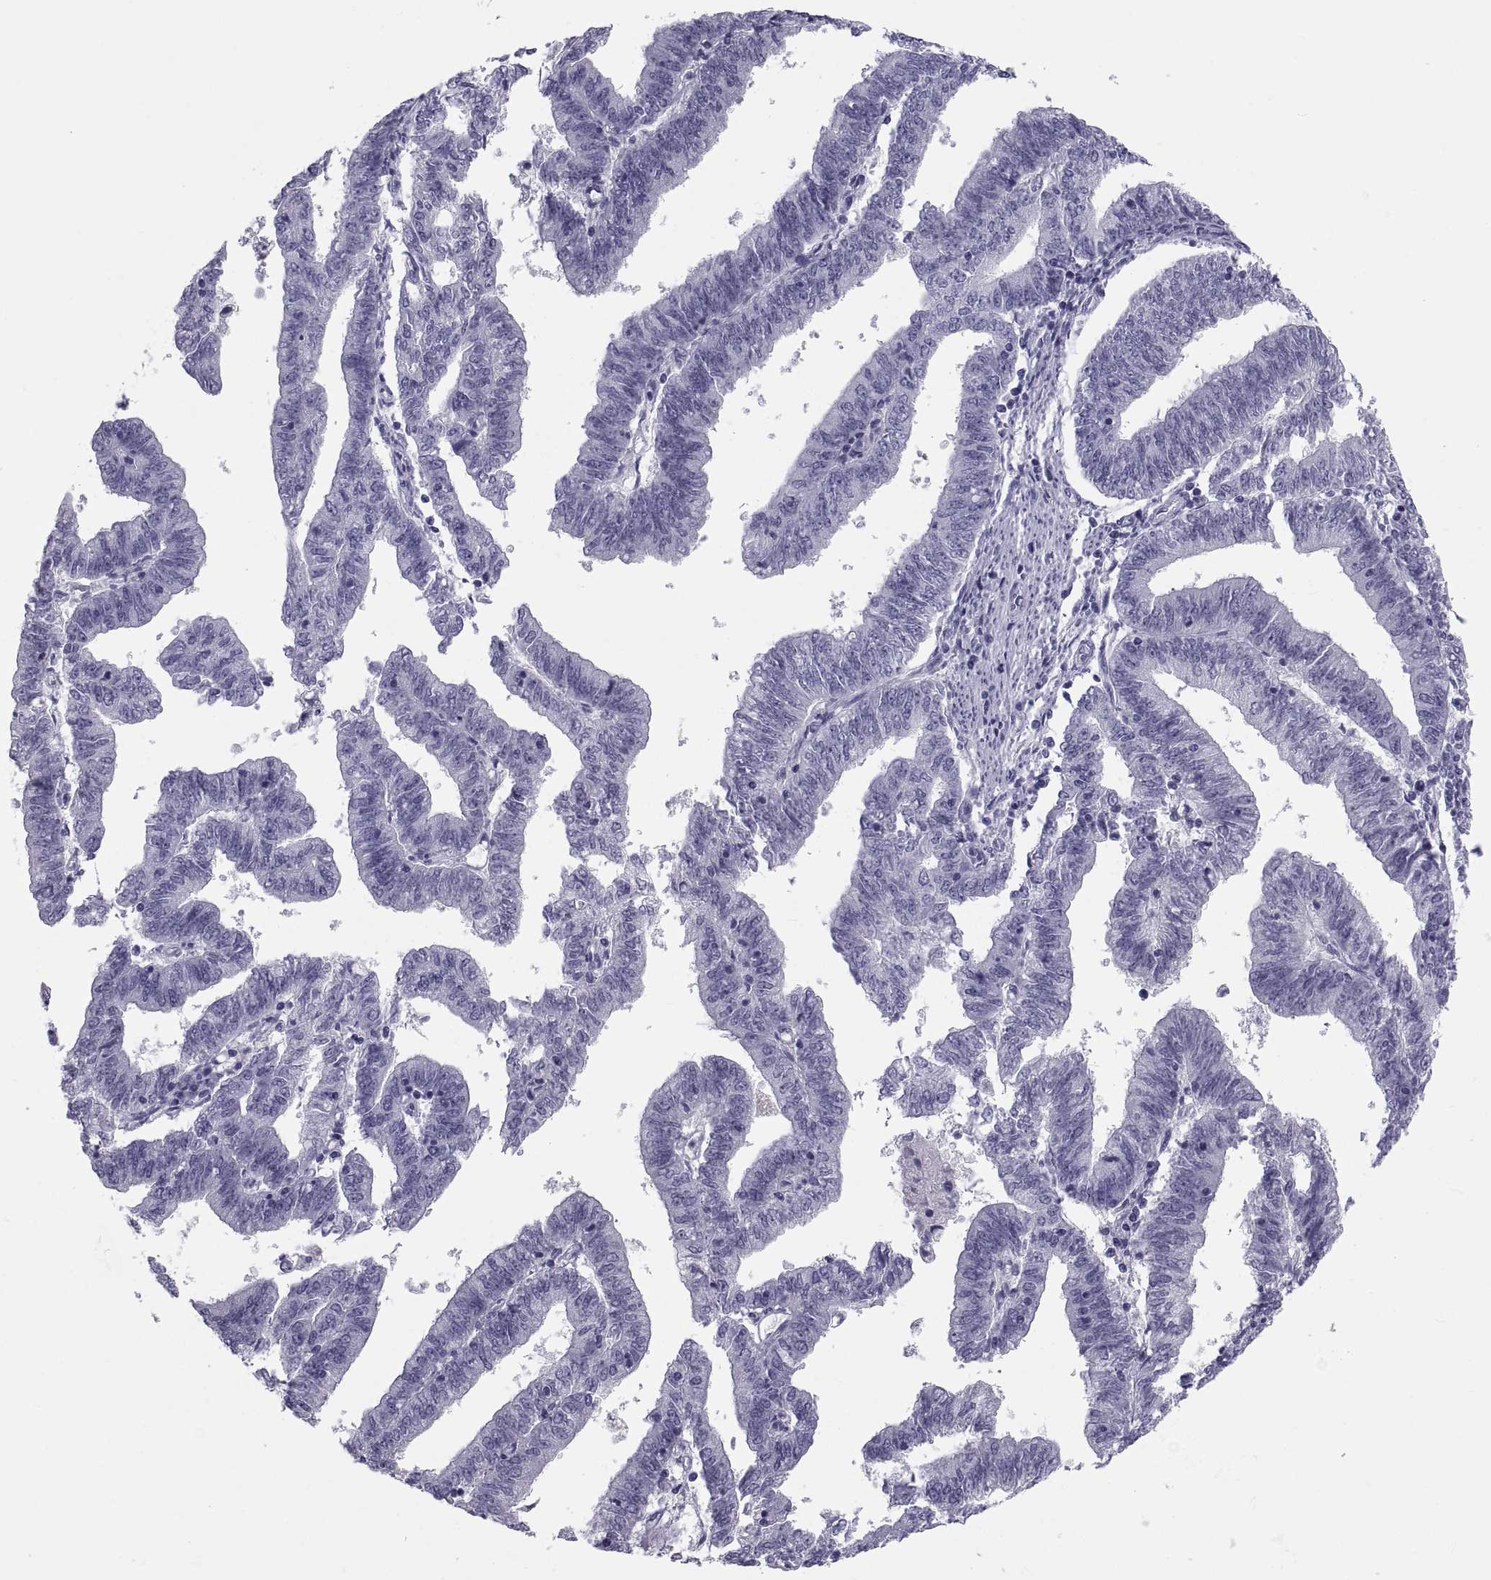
{"staining": {"intensity": "negative", "quantity": "none", "location": "none"}, "tissue": "endometrial cancer", "cell_type": "Tumor cells", "image_type": "cancer", "snomed": [{"axis": "morphology", "description": "Adenocarcinoma, NOS"}, {"axis": "topography", "description": "Endometrium"}], "caption": "Adenocarcinoma (endometrial) was stained to show a protein in brown. There is no significant expression in tumor cells.", "gene": "DEFB129", "patient": {"sex": "female", "age": 82}}